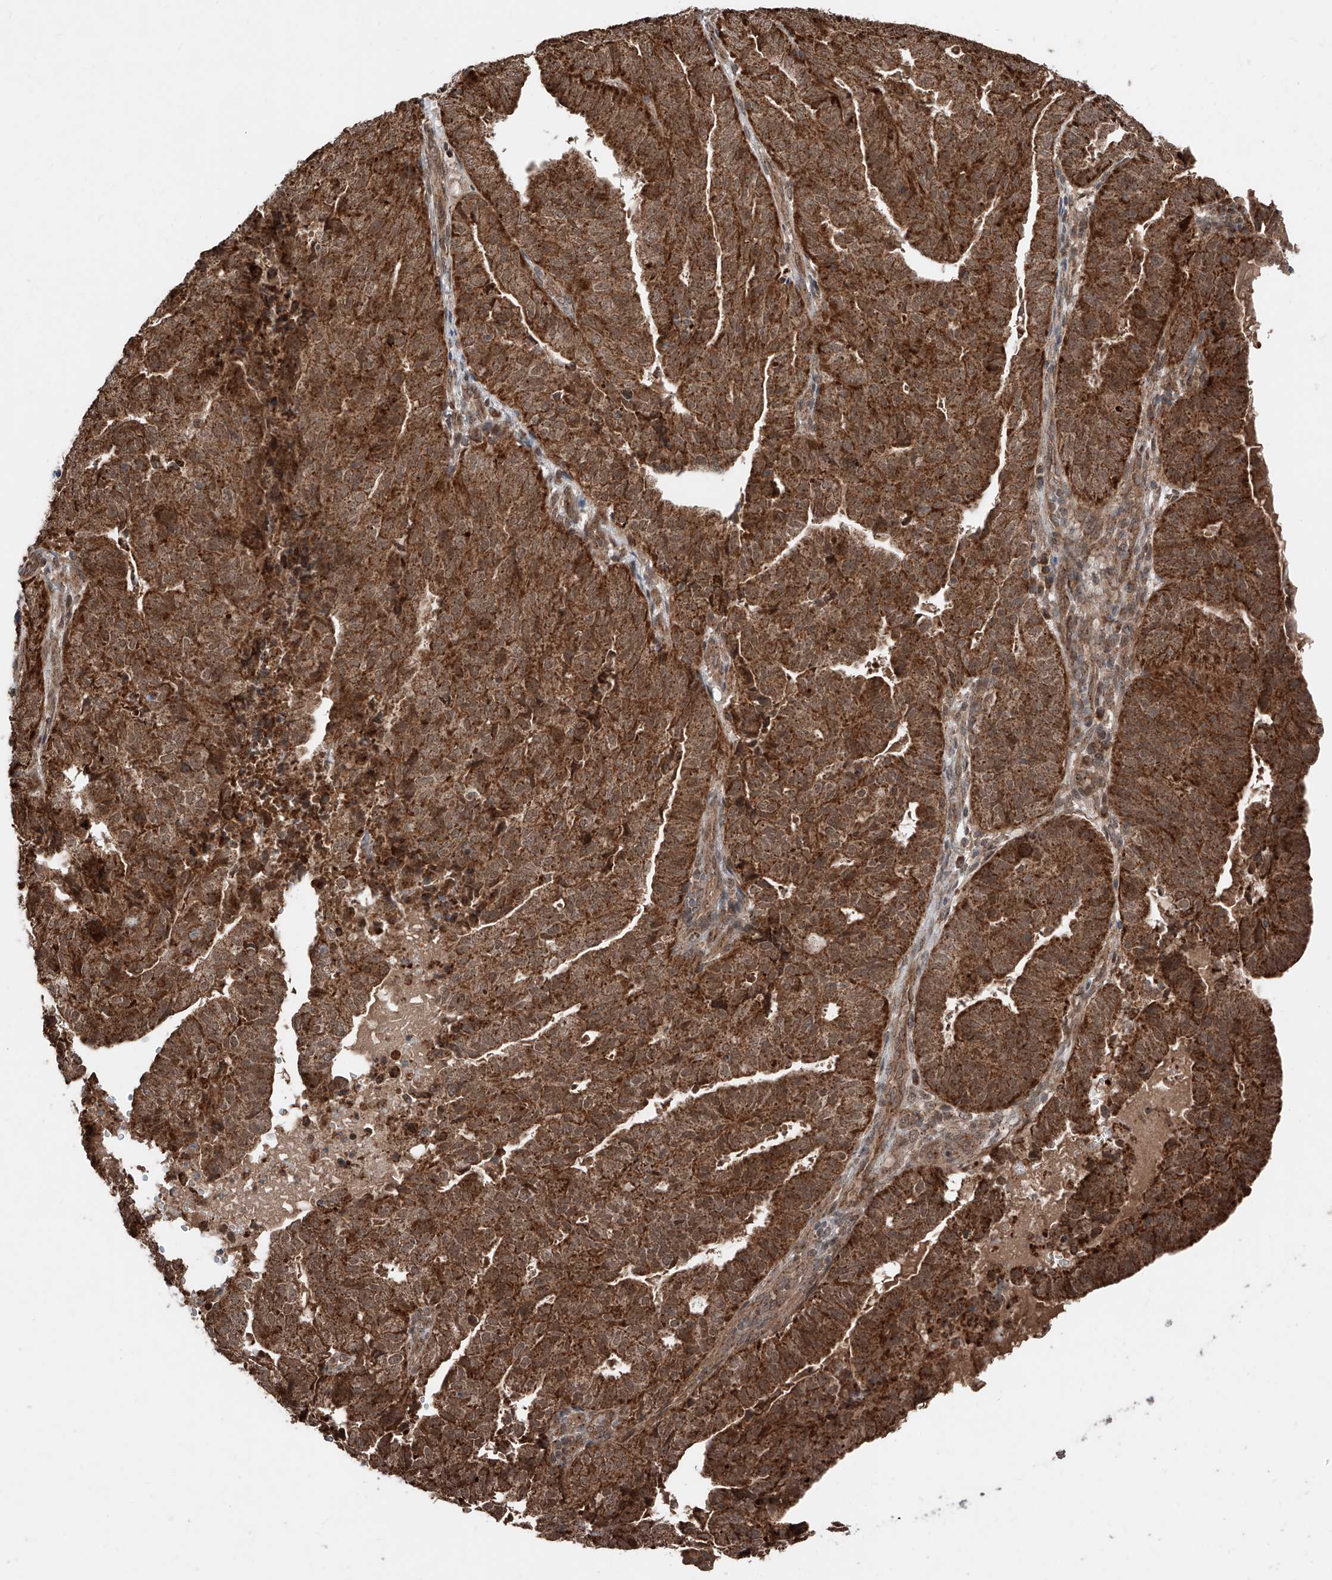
{"staining": {"intensity": "strong", "quantity": ">75%", "location": "cytoplasmic/membranous"}, "tissue": "endometrial cancer", "cell_type": "Tumor cells", "image_type": "cancer", "snomed": [{"axis": "morphology", "description": "Adenocarcinoma, NOS"}, {"axis": "topography", "description": "Uterus"}], "caption": "A high amount of strong cytoplasmic/membranous staining is present in approximately >75% of tumor cells in adenocarcinoma (endometrial) tissue.", "gene": "ZSCAN29", "patient": {"sex": "female", "age": 77}}